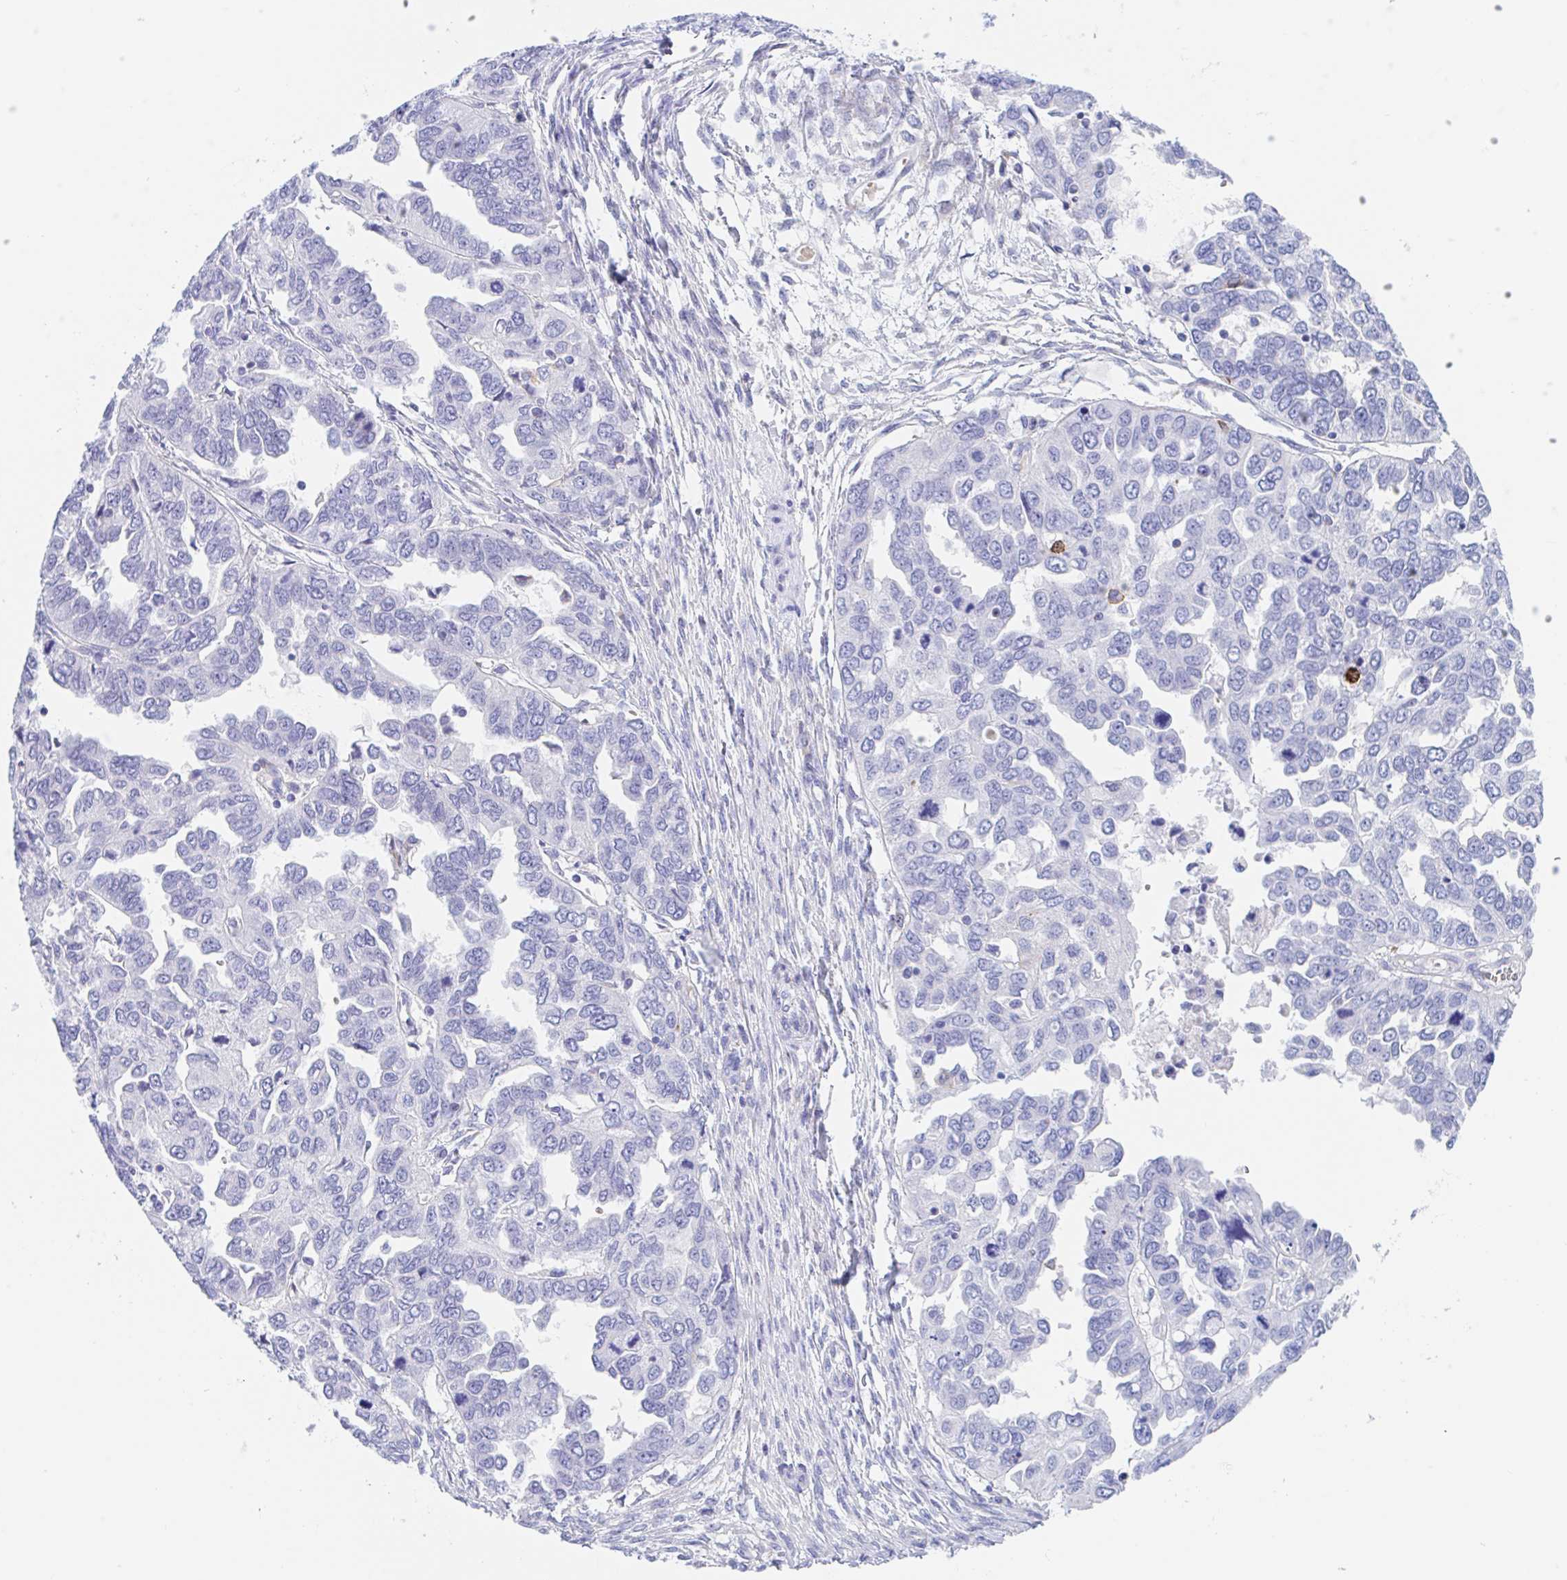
{"staining": {"intensity": "negative", "quantity": "none", "location": "none"}, "tissue": "ovarian cancer", "cell_type": "Tumor cells", "image_type": "cancer", "snomed": [{"axis": "morphology", "description": "Cystadenocarcinoma, serous, NOS"}, {"axis": "topography", "description": "Ovary"}], "caption": "The IHC histopathology image has no significant expression in tumor cells of serous cystadenocarcinoma (ovarian) tissue.", "gene": "ANKRD9", "patient": {"sex": "female", "age": 53}}